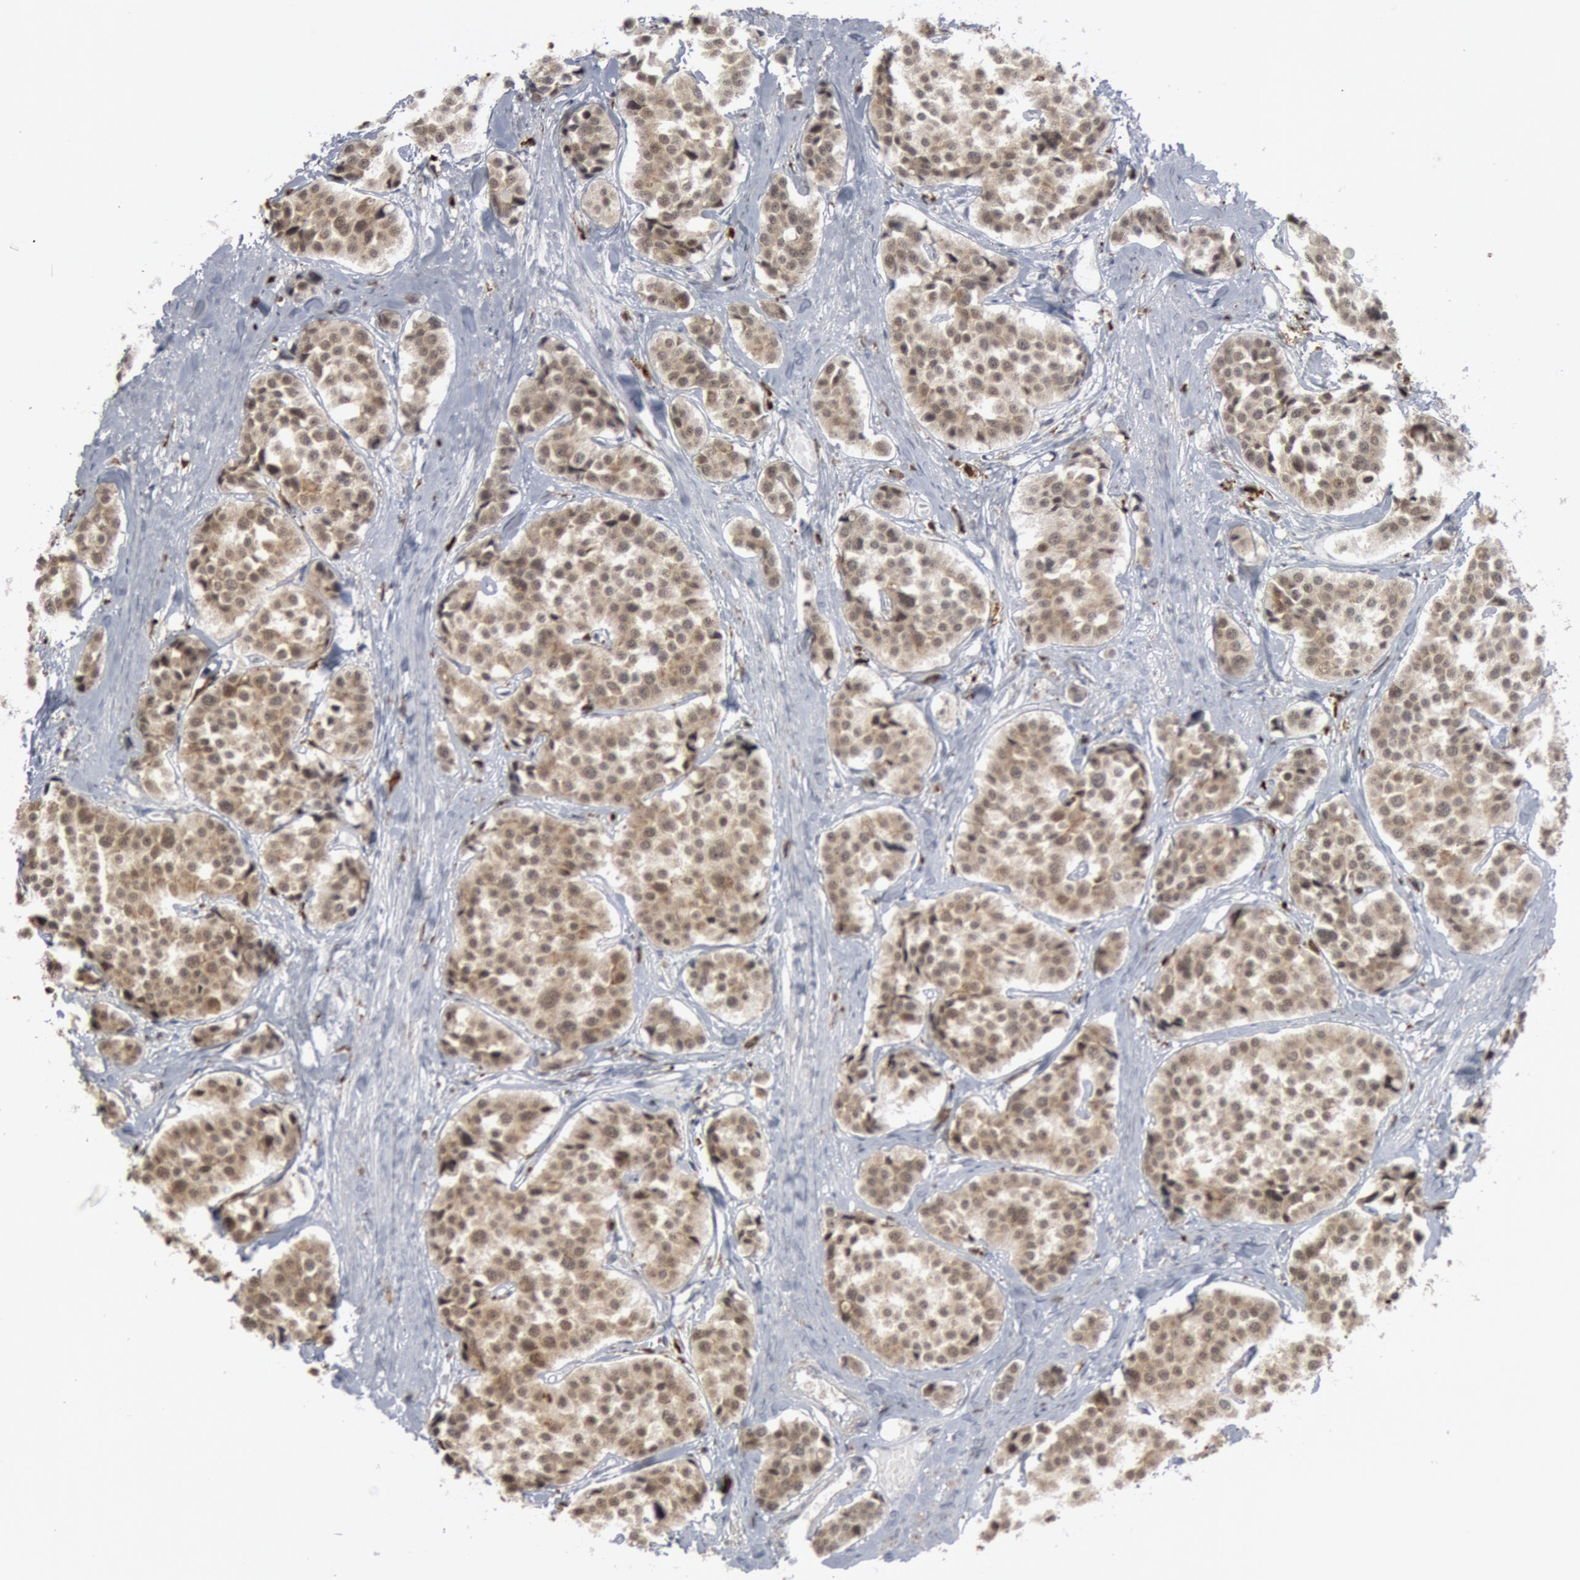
{"staining": {"intensity": "moderate", "quantity": ">75%", "location": "cytoplasmic/membranous"}, "tissue": "carcinoid", "cell_type": "Tumor cells", "image_type": "cancer", "snomed": [{"axis": "morphology", "description": "Carcinoid, malignant, NOS"}, {"axis": "topography", "description": "Small intestine"}], "caption": "This photomicrograph displays immunohistochemistry staining of carcinoid, with medium moderate cytoplasmic/membranous positivity in about >75% of tumor cells.", "gene": "PTPN6", "patient": {"sex": "male", "age": 60}}